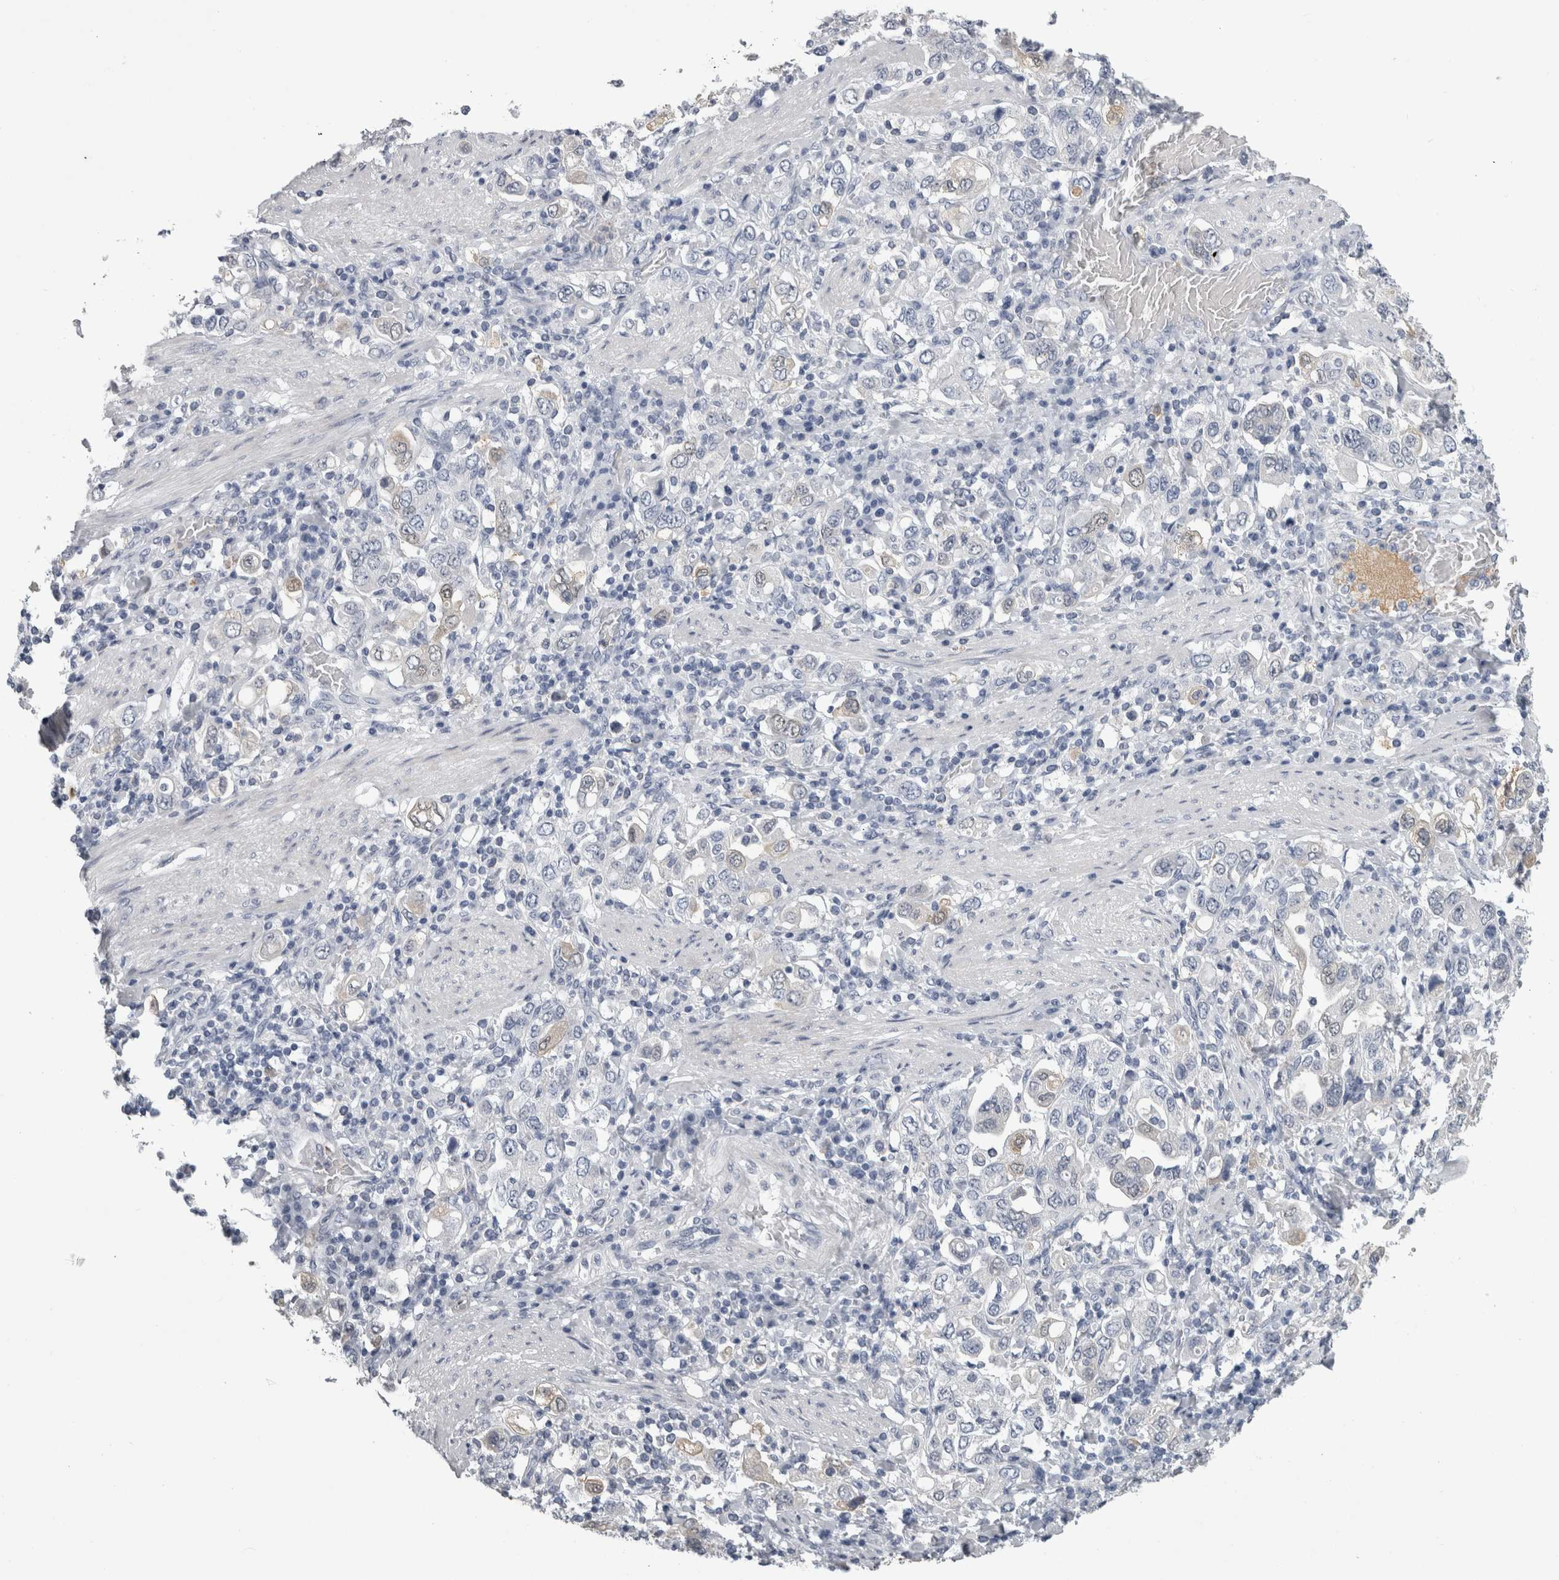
{"staining": {"intensity": "negative", "quantity": "none", "location": "none"}, "tissue": "stomach cancer", "cell_type": "Tumor cells", "image_type": "cancer", "snomed": [{"axis": "morphology", "description": "Adenocarcinoma, NOS"}, {"axis": "topography", "description": "Stomach, upper"}], "caption": "Immunohistochemistry of stomach cancer (adenocarcinoma) exhibits no staining in tumor cells.", "gene": "ALDH8A1", "patient": {"sex": "male", "age": 62}}